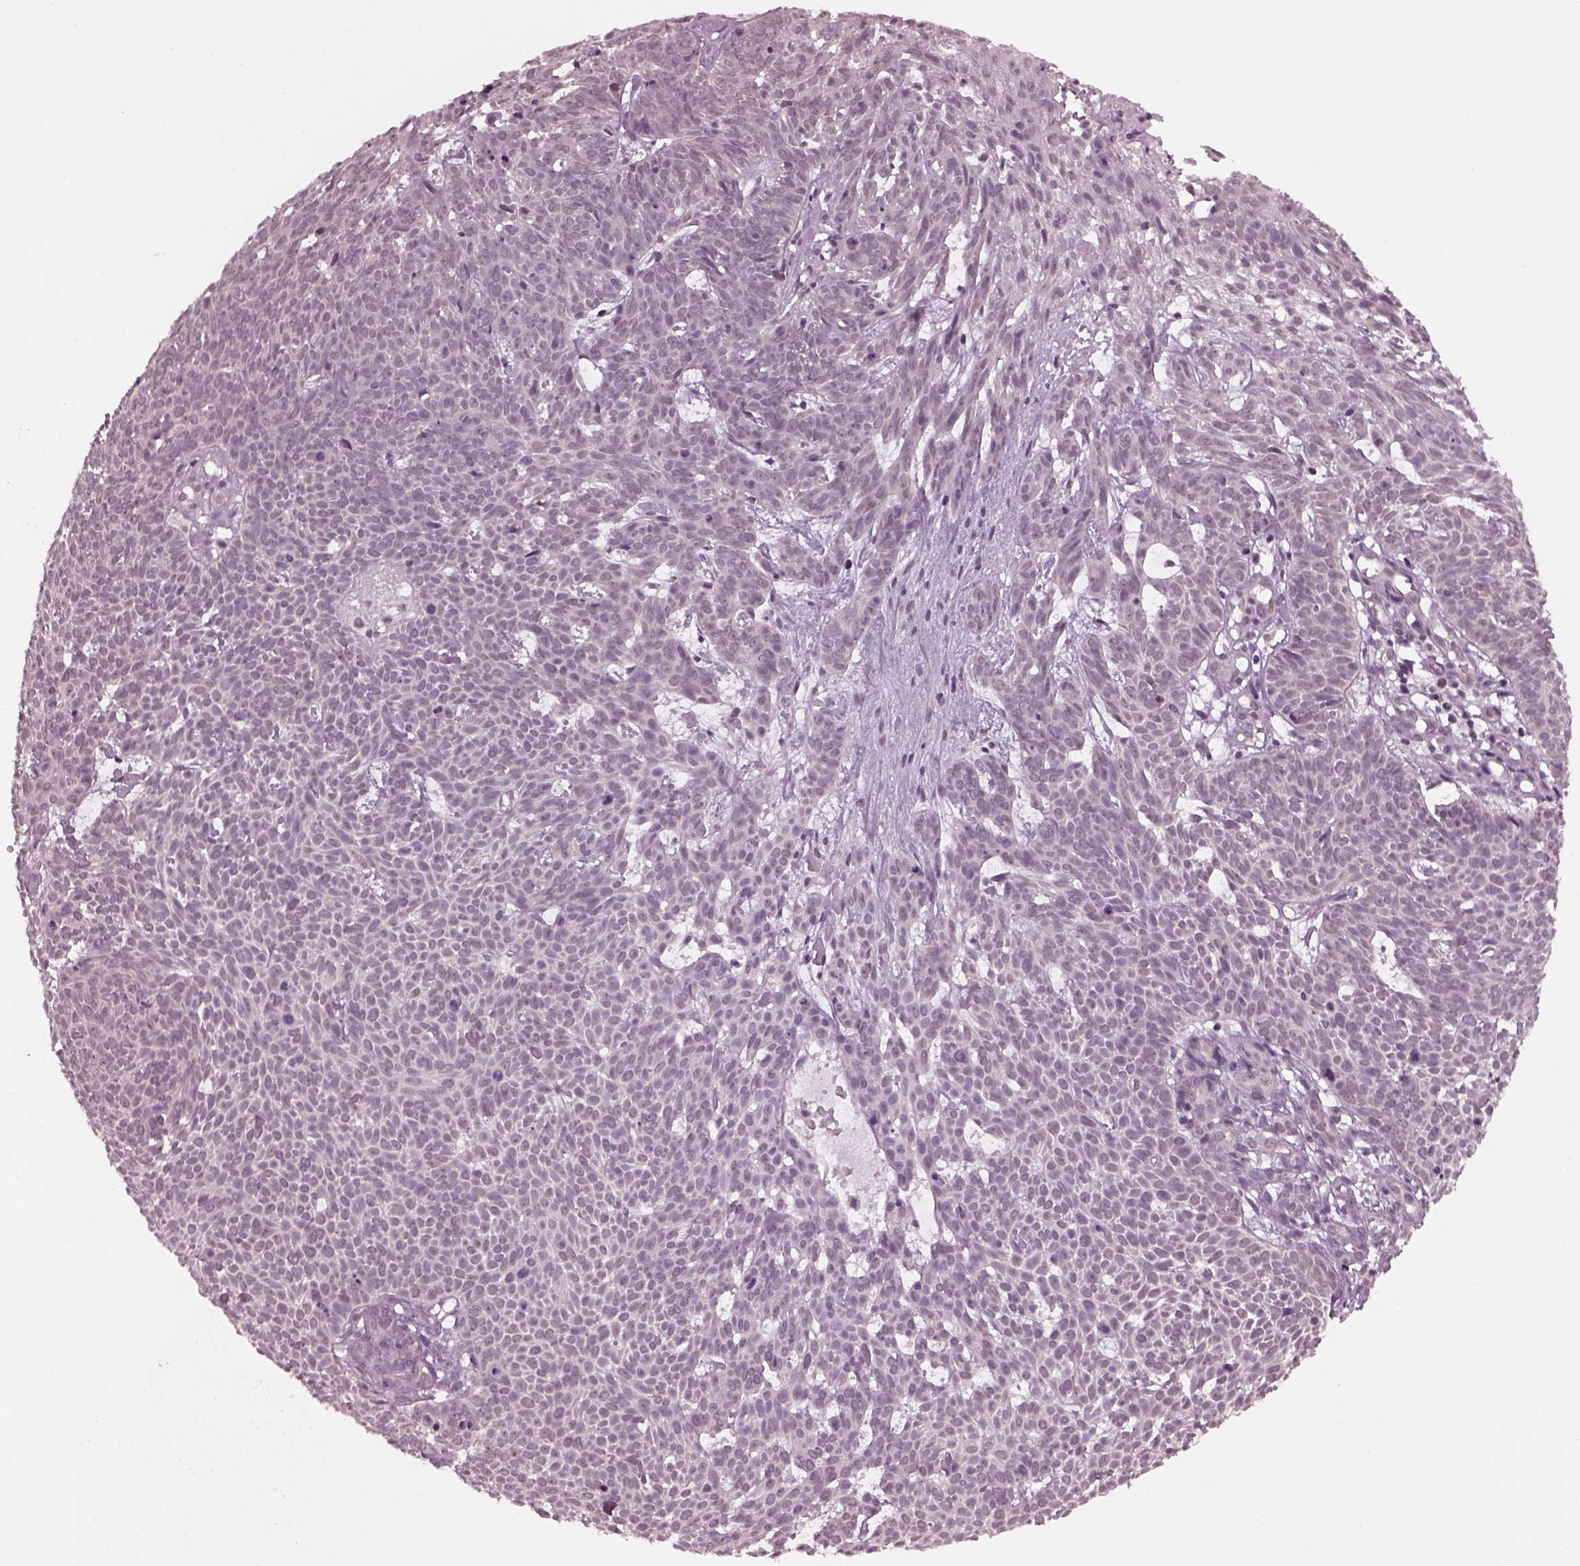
{"staining": {"intensity": "negative", "quantity": "none", "location": "none"}, "tissue": "skin cancer", "cell_type": "Tumor cells", "image_type": "cancer", "snomed": [{"axis": "morphology", "description": "Basal cell carcinoma"}, {"axis": "topography", "description": "Skin"}], "caption": "This is an IHC histopathology image of basal cell carcinoma (skin). There is no expression in tumor cells.", "gene": "RUVBL2", "patient": {"sex": "male", "age": 59}}